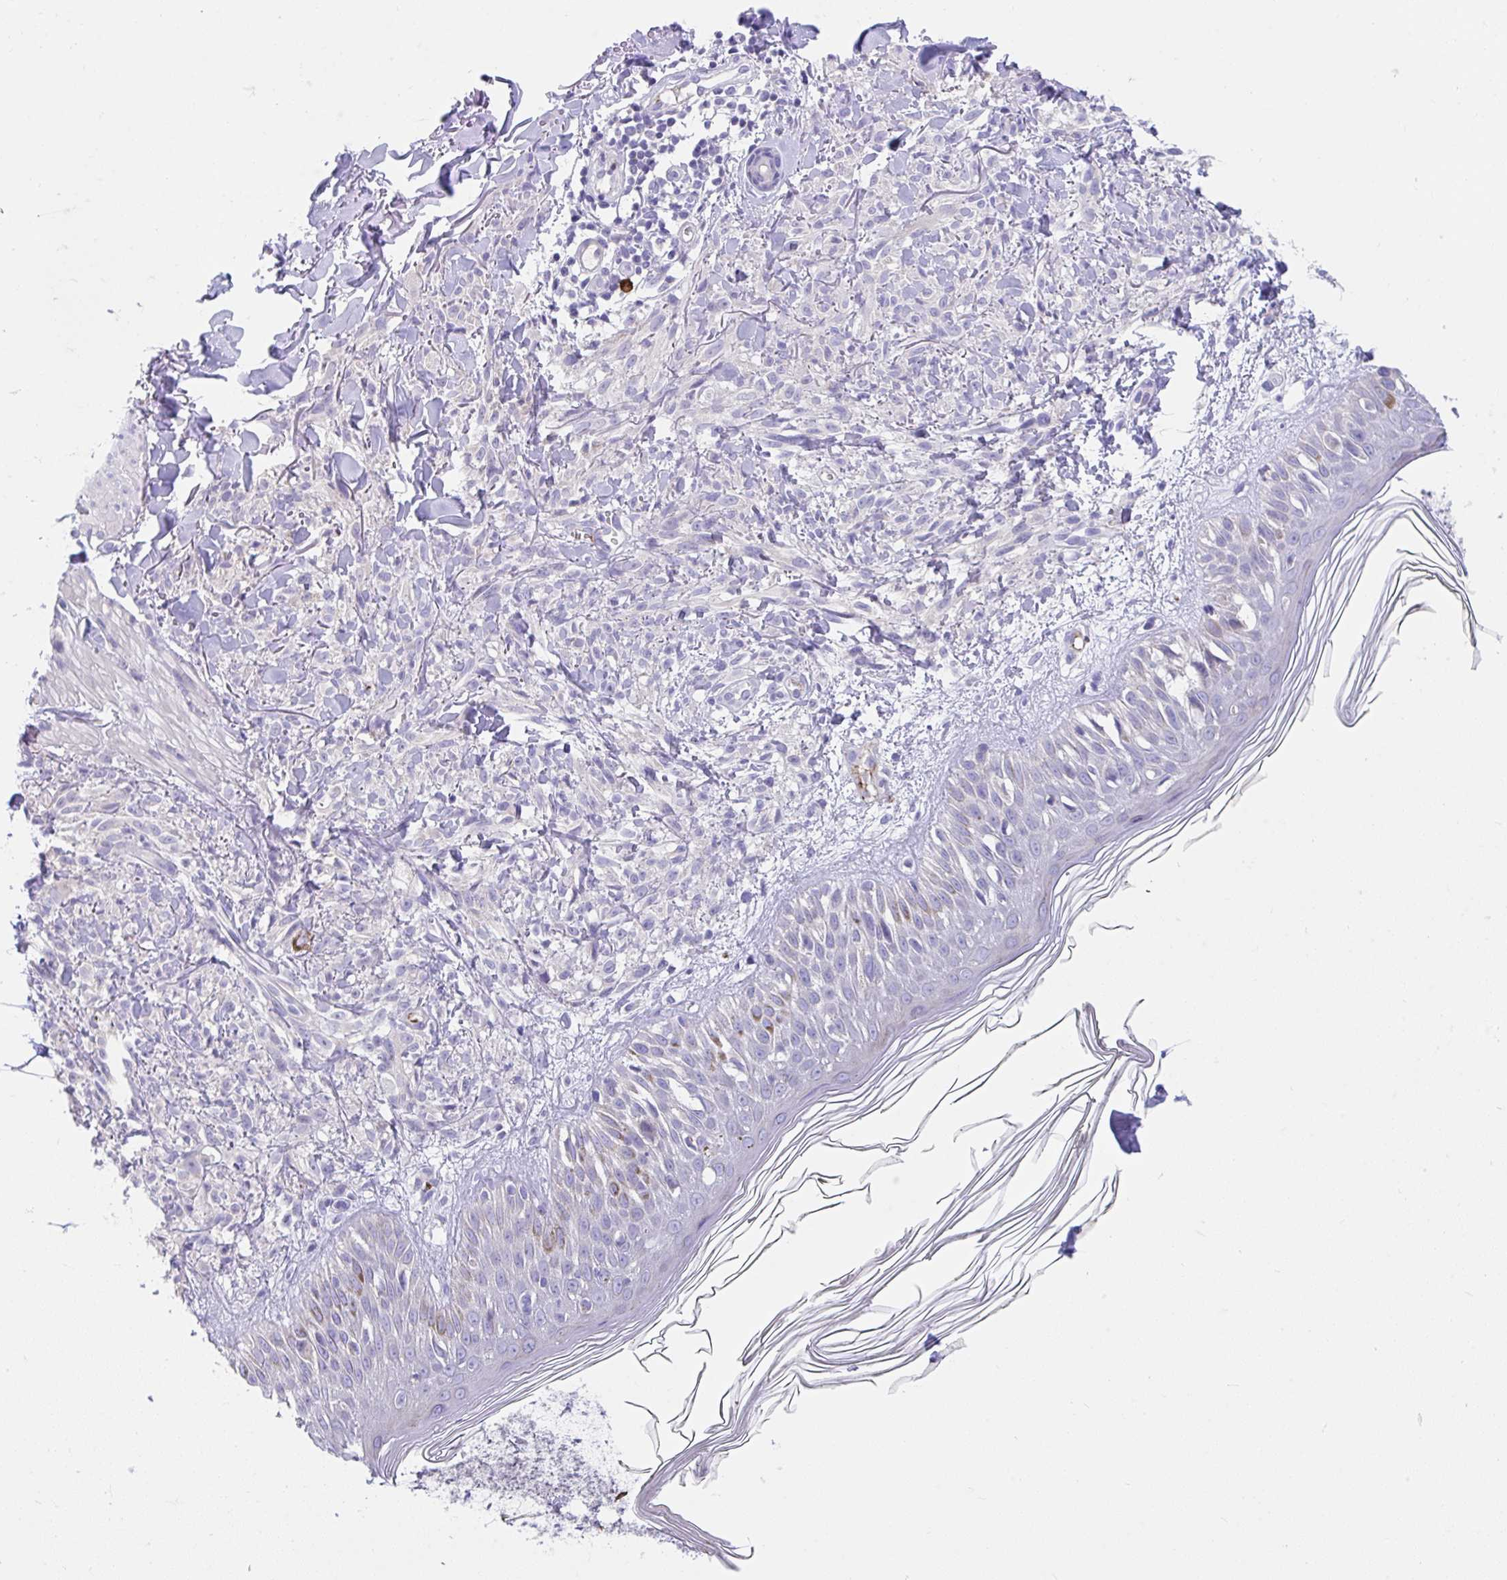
{"staining": {"intensity": "negative", "quantity": "none", "location": "none"}, "tissue": "melanoma", "cell_type": "Tumor cells", "image_type": "cancer", "snomed": [{"axis": "morphology", "description": "Malignant melanoma, NOS"}, {"axis": "topography", "description": "Skin of forearm"}], "caption": "Immunohistochemistry micrograph of neoplastic tissue: melanoma stained with DAB displays no significant protein positivity in tumor cells.", "gene": "CCSAP", "patient": {"sex": "female", "age": 65}}